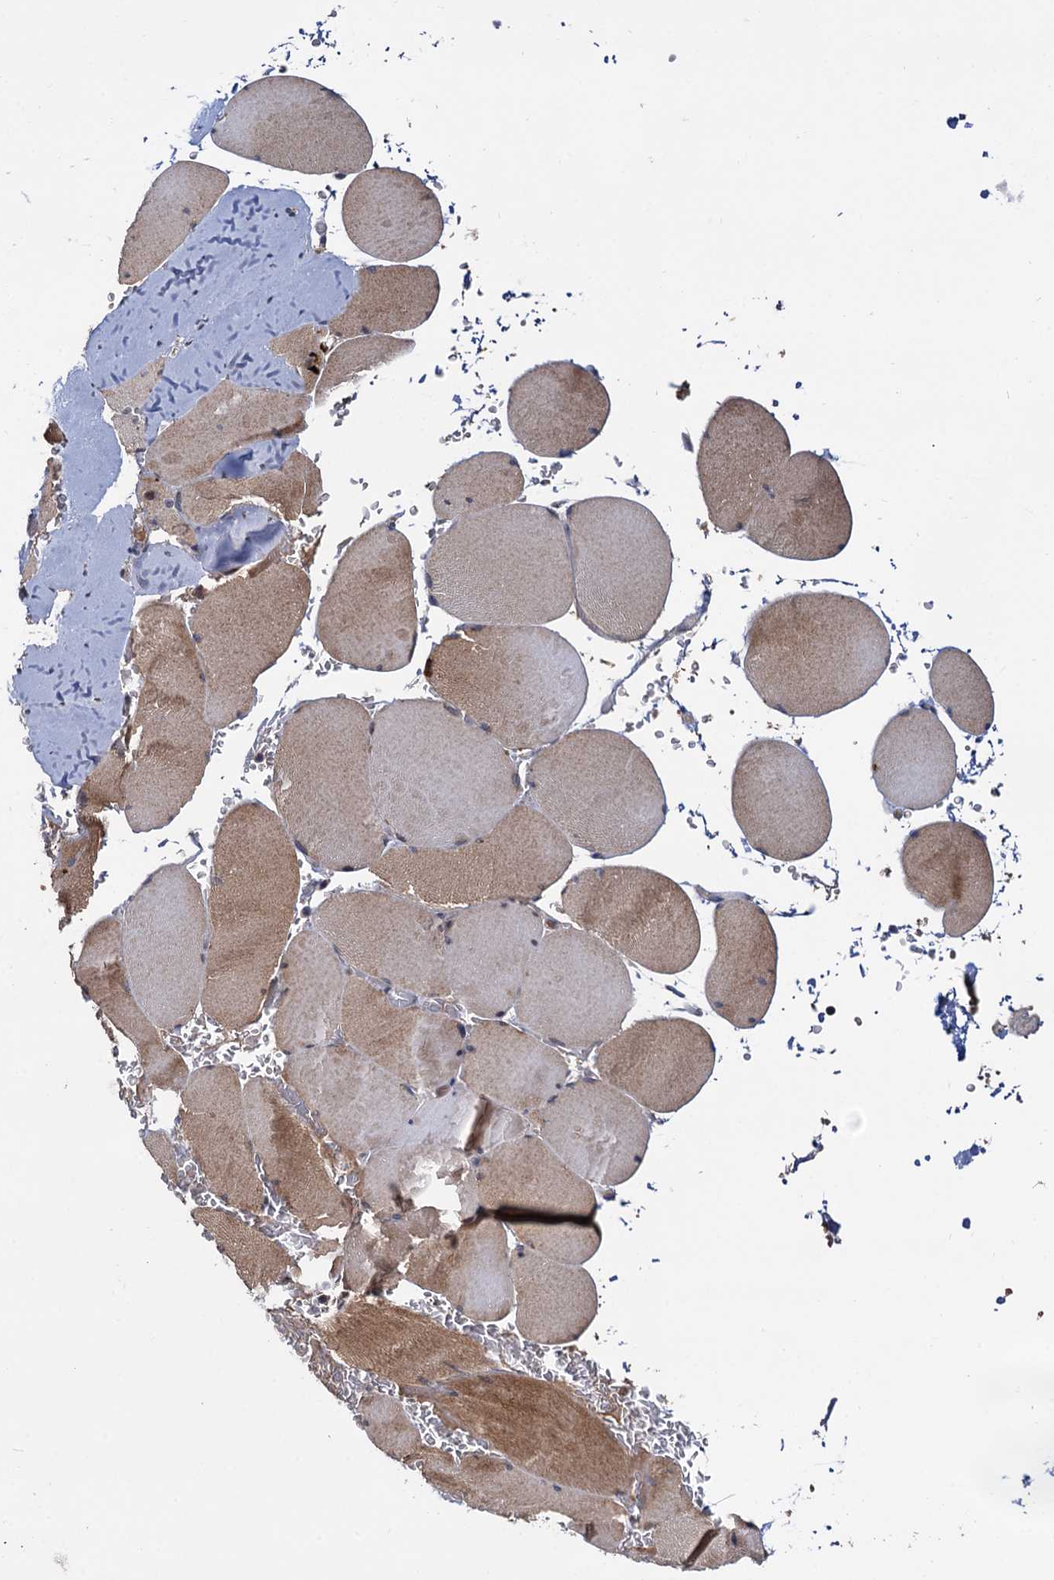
{"staining": {"intensity": "moderate", "quantity": "25%-75%", "location": "cytoplasmic/membranous"}, "tissue": "skeletal muscle", "cell_type": "Myocytes", "image_type": "normal", "snomed": [{"axis": "morphology", "description": "Normal tissue, NOS"}, {"axis": "topography", "description": "Skeletal muscle"}, {"axis": "topography", "description": "Head-Neck"}], "caption": "High-magnification brightfield microscopy of normal skeletal muscle stained with DAB (3,3'-diaminobenzidine) (brown) and counterstained with hematoxylin (blue). myocytes exhibit moderate cytoplasmic/membranous staining is seen in about25%-75% of cells.", "gene": "SELENOP", "patient": {"sex": "male", "age": 66}}